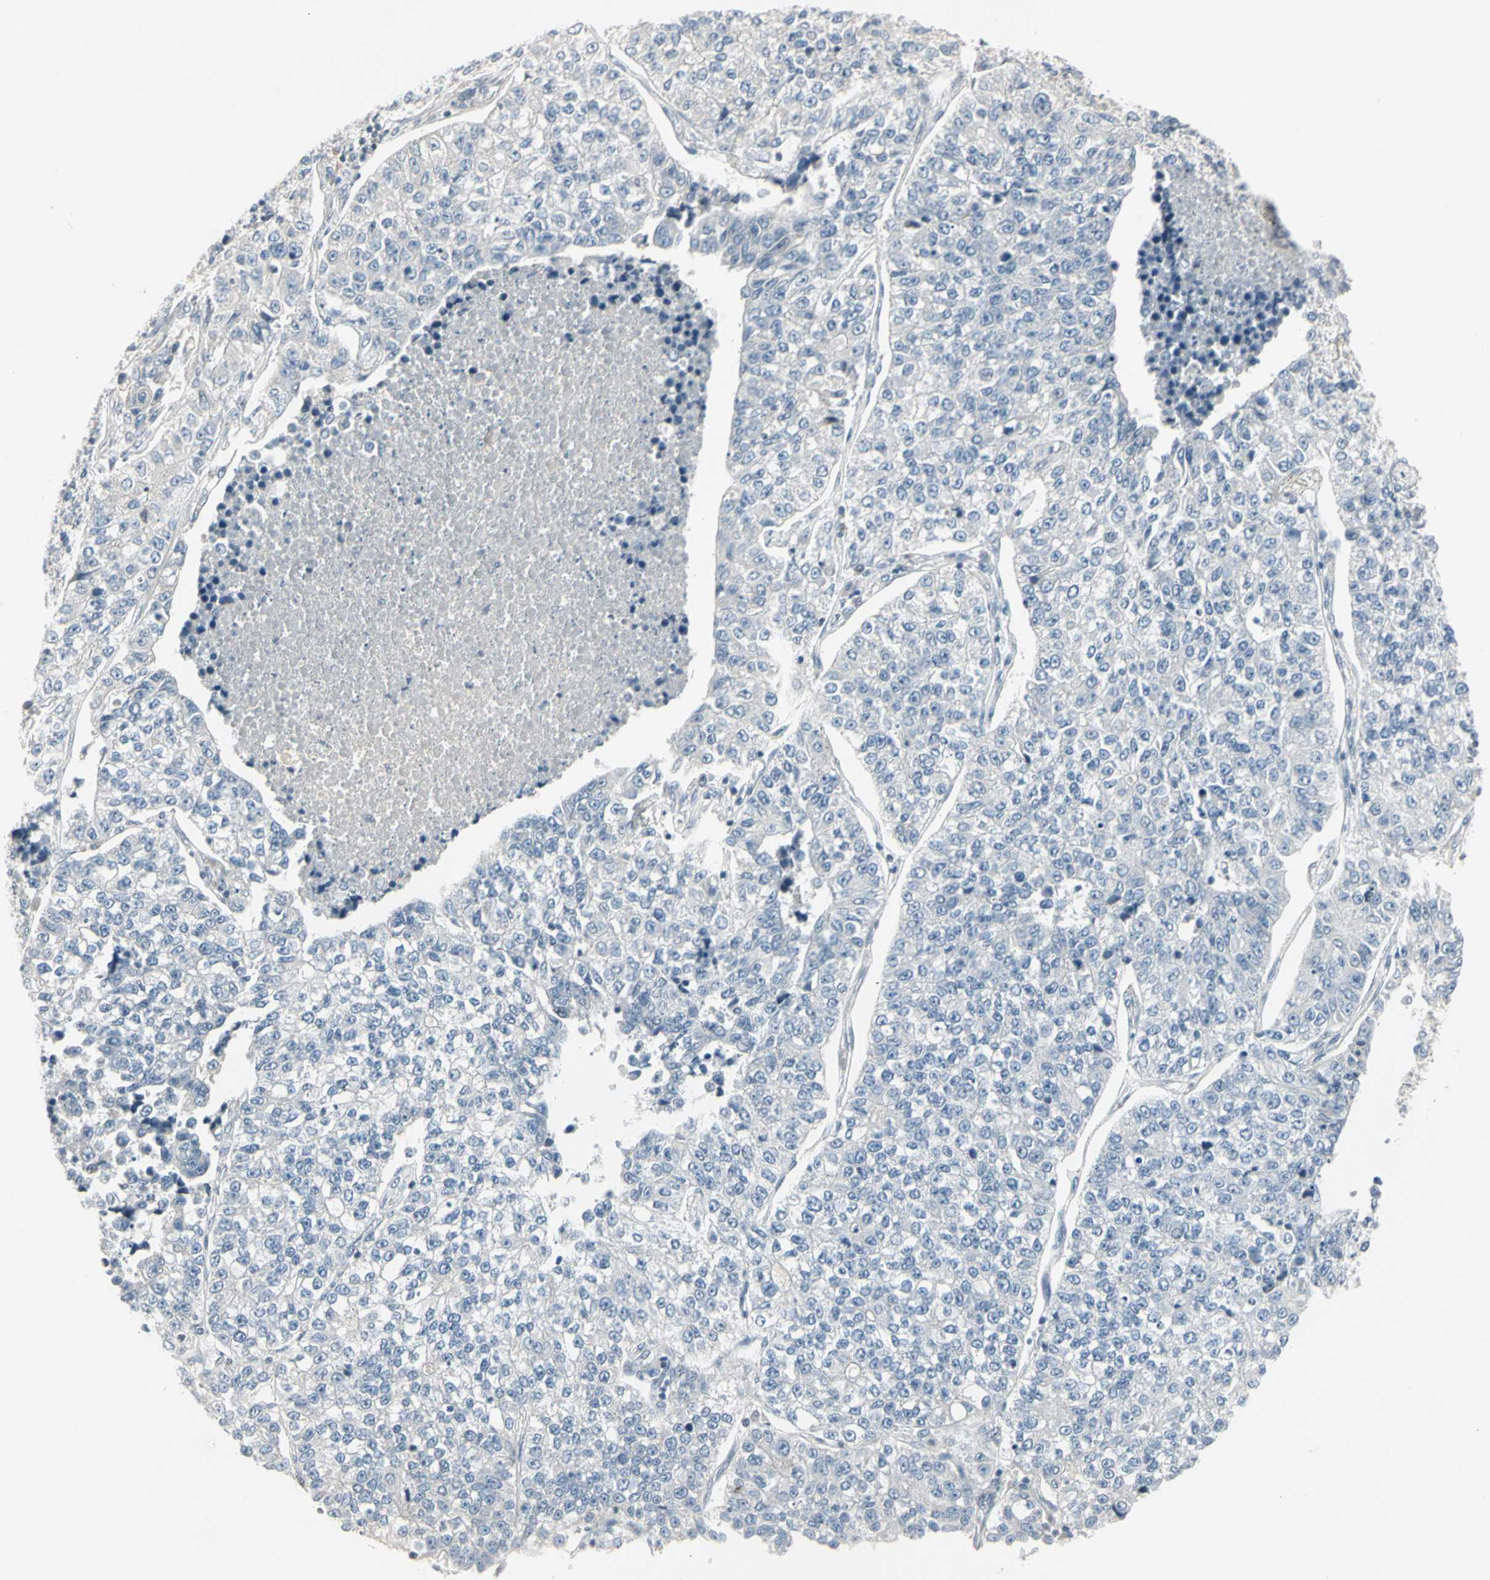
{"staining": {"intensity": "negative", "quantity": "none", "location": "none"}, "tissue": "lung cancer", "cell_type": "Tumor cells", "image_type": "cancer", "snomed": [{"axis": "morphology", "description": "Adenocarcinoma, NOS"}, {"axis": "topography", "description": "Lung"}], "caption": "IHC photomicrograph of lung adenocarcinoma stained for a protein (brown), which exhibits no expression in tumor cells.", "gene": "DMPK", "patient": {"sex": "male", "age": 49}}